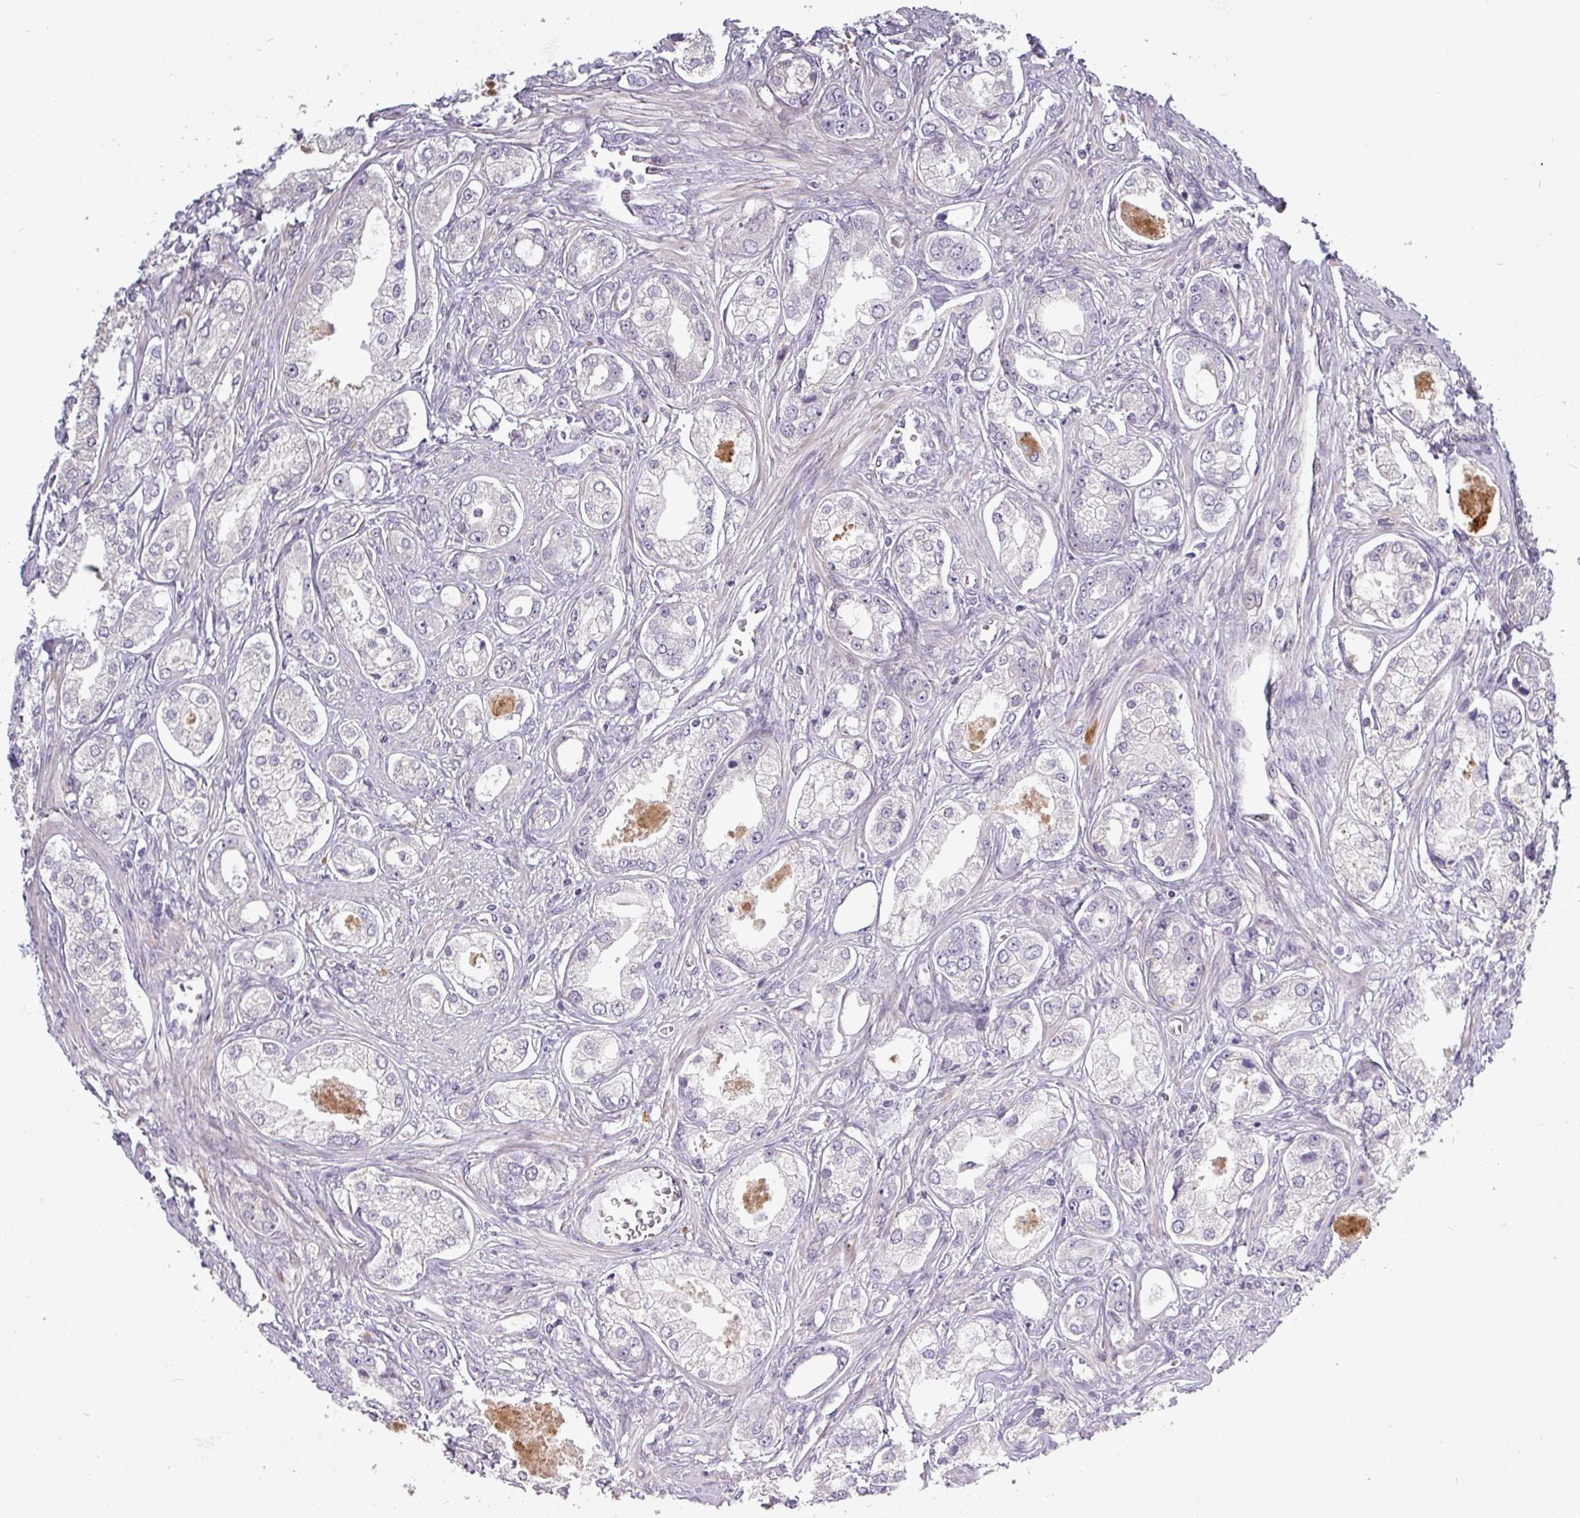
{"staining": {"intensity": "negative", "quantity": "none", "location": "none"}, "tissue": "prostate cancer", "cell_type": "Tumor cells", "image_type": "cancer", "snomed": [{"axis": "morphology", "description": "Adenocarcinoma, Low grade"}, {"axis": "topography", "description": "Prostate"}], "caption": "This is a photomicrograph of IHC staining of adenocarcinoma (low-grade) (prostate), which shows no expression in tumor cells.", "gene": "C2orf16", "patient": {"sex": "male", "age": 68}}